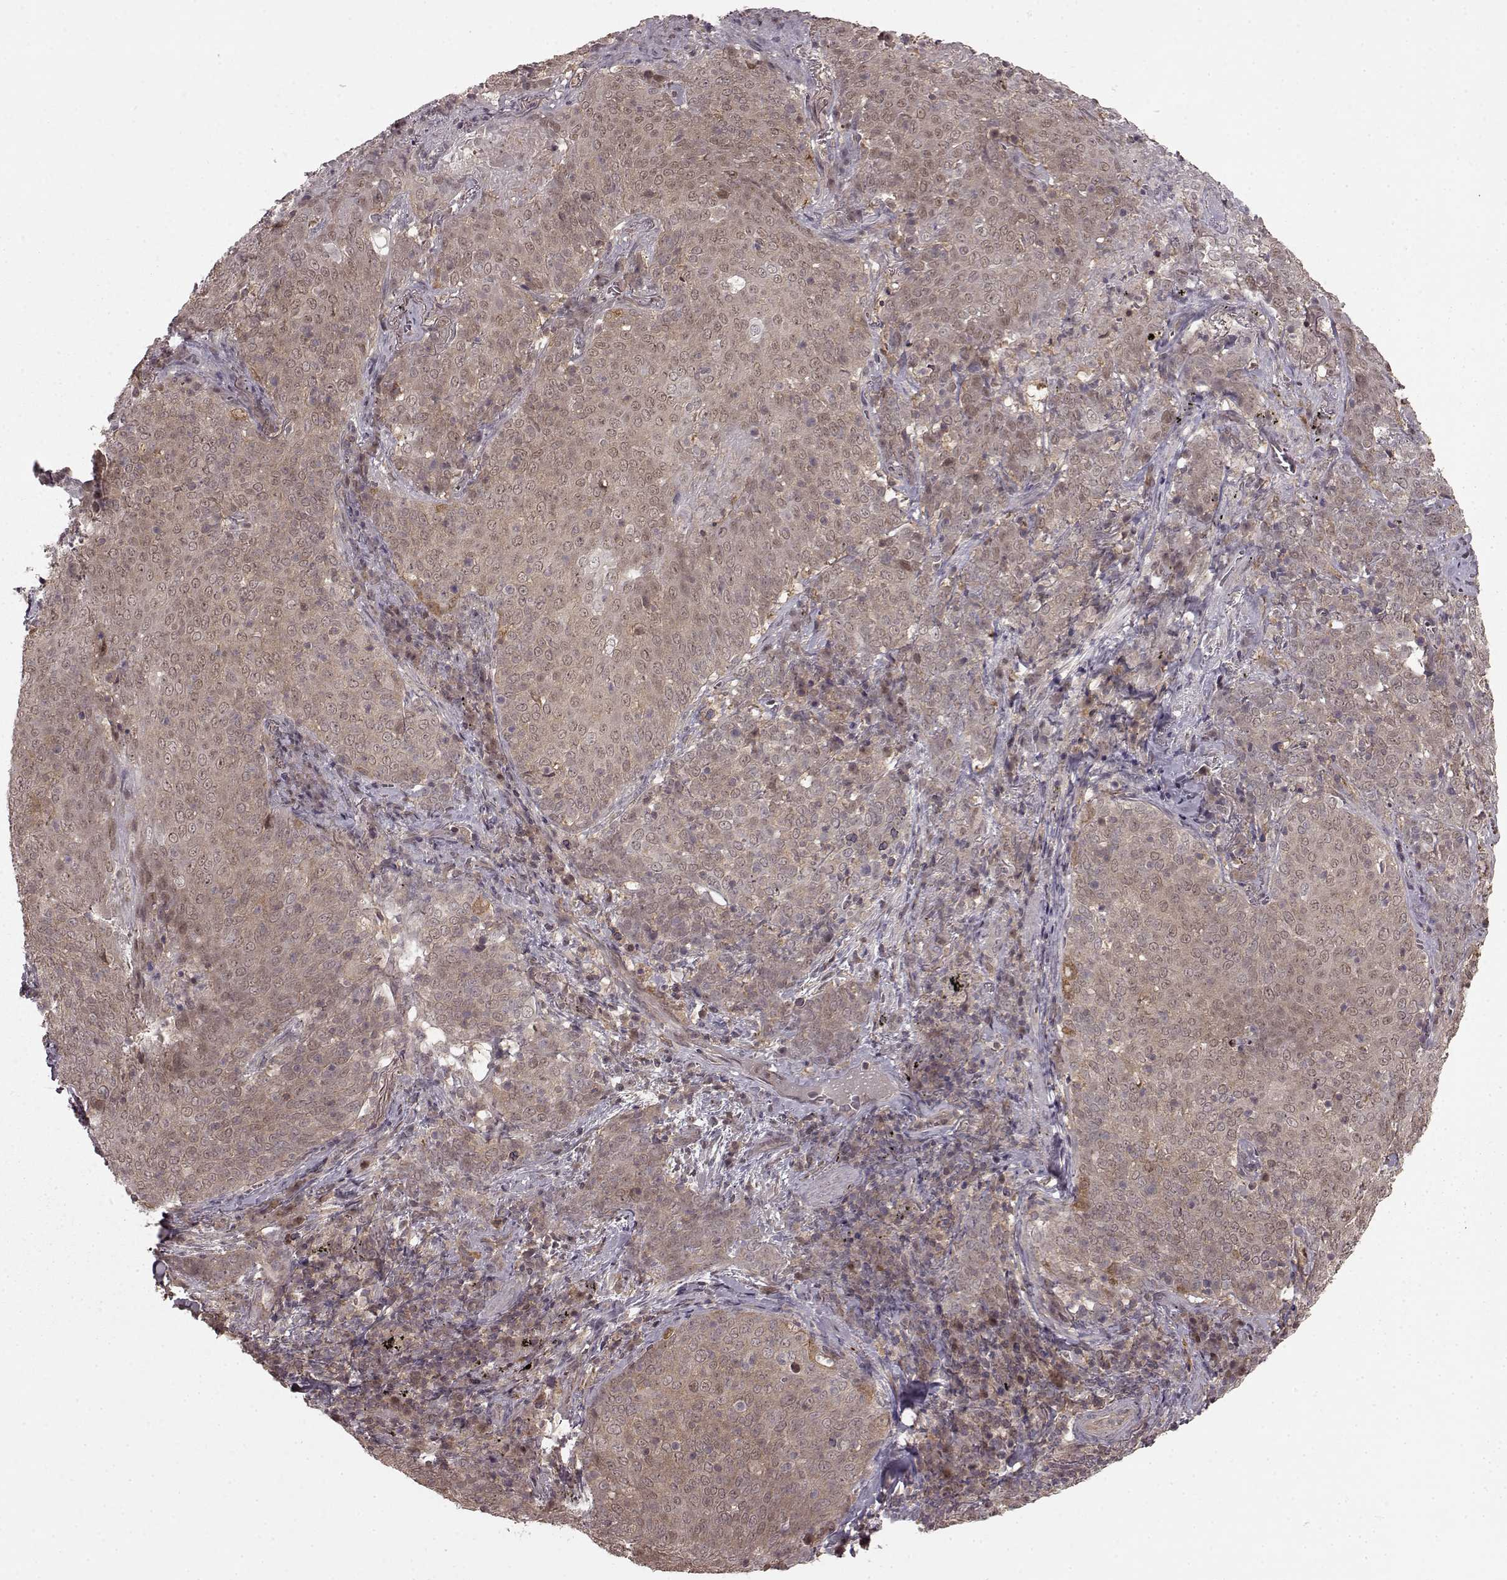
{"staining": {"intensity": "weak", "quantity": "25%-75%", "location": "cytoplasmic/membranous"}, "tissue": "lung cancer", "cell_type": "Tumor cells", "image_type": "cancer", "snomed": [{"axis": "morphology", "description": "Squamous cell carcinoma, NOS"}, {"axis": "topography", "description": "Lung"}], "caption": "Immunohistochemical staining of lung squamous cell carcinoma shows weak cytoplasmic/membranous protein staining in approximately 25%-75% of tumor cells. (Stains: DAB in brown, nuclei in blue, Microscopy: brightfield microscopy at high magnification).", "gene": "GSS", "patient": {"sex": "male", "age": 82}}